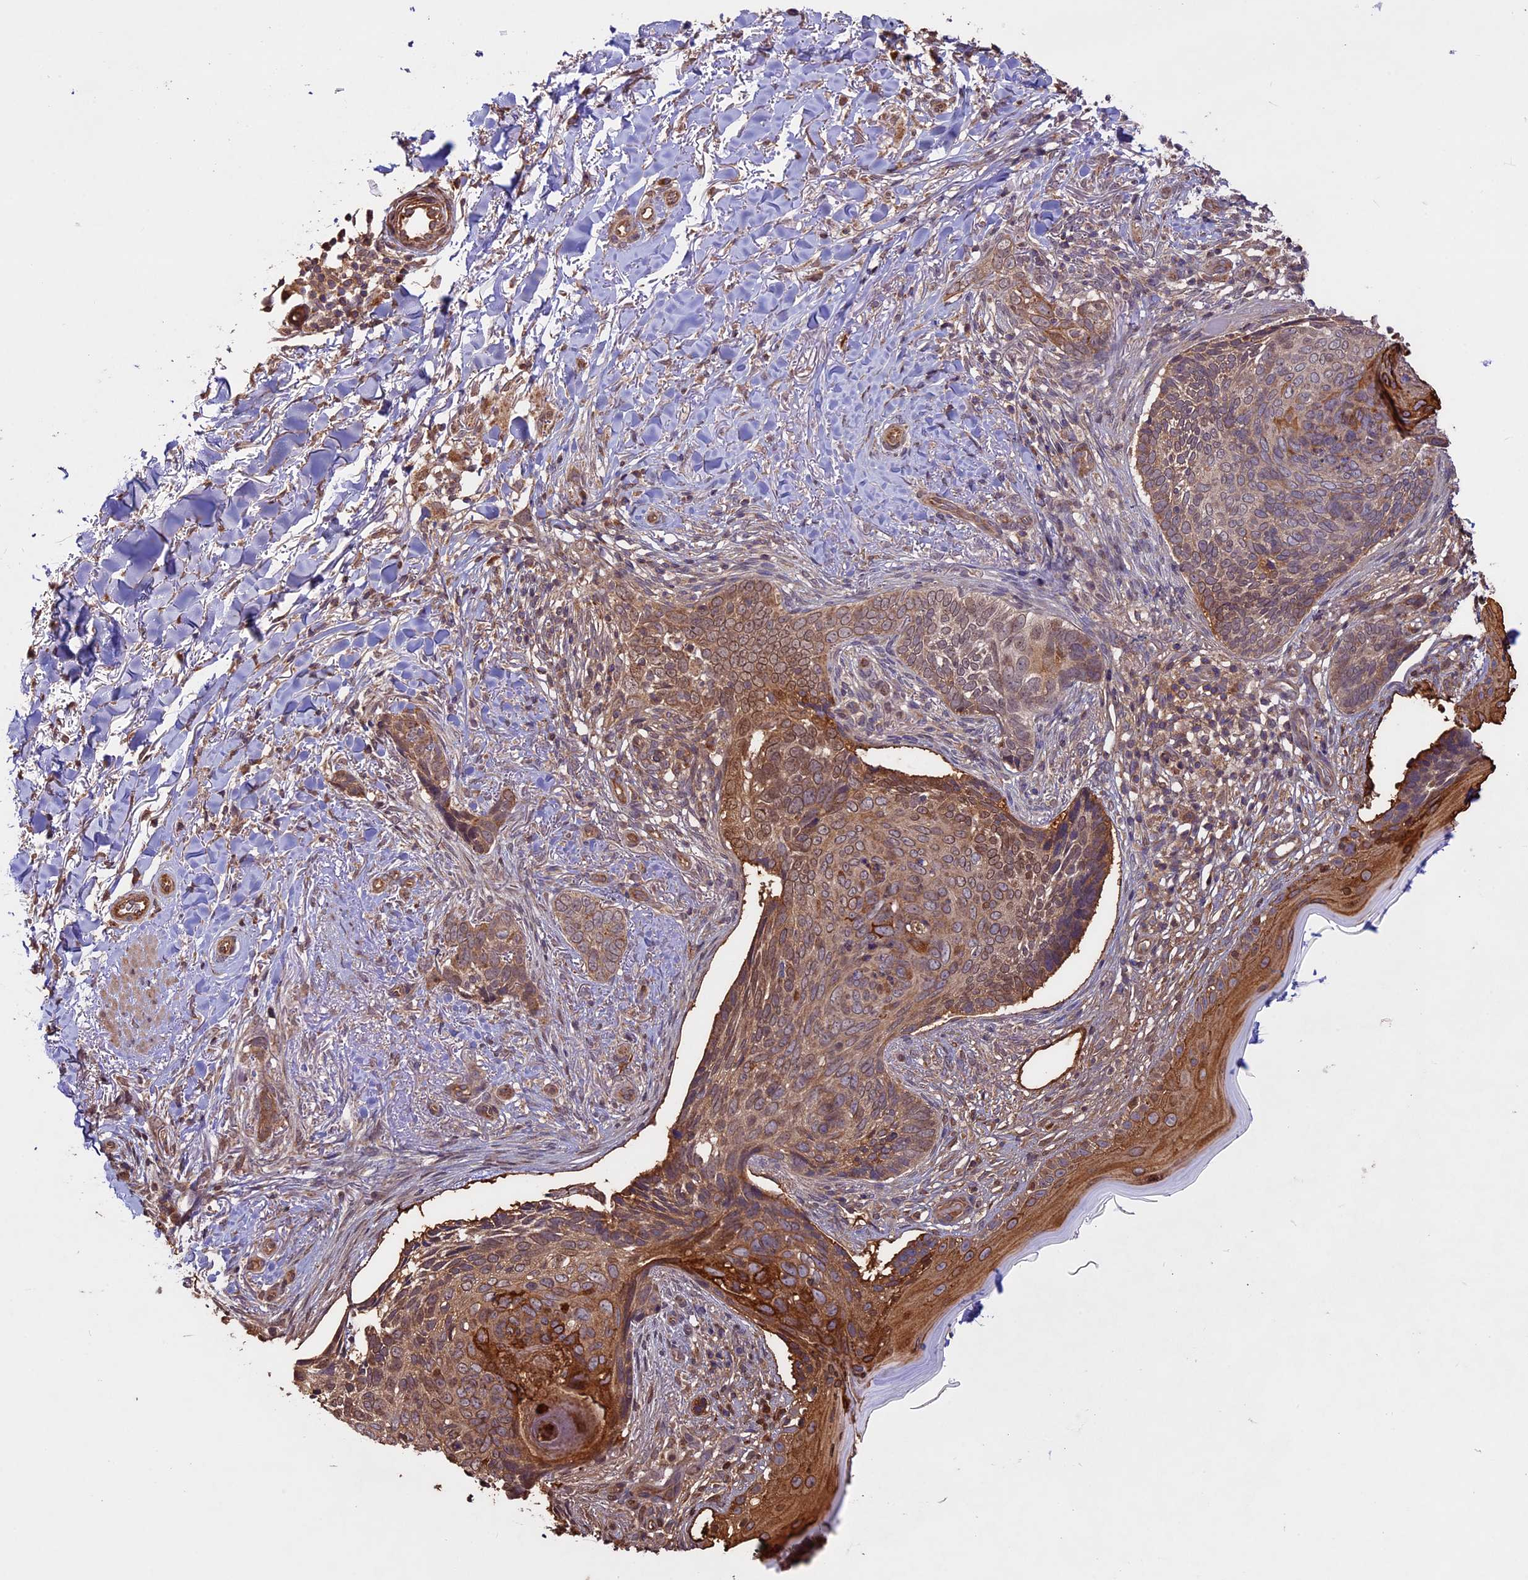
{"staining": {"intensity": "moderate", "quantity": "25%-75%", "location": "cytoplasmic/membranous"}, "tissue": "skin cancer", "cell_type": "Tumor cells", "image_type": "cancer", "snomed": [{"axis": "morphology", "description": "Normal tissue, NOS"}, {"axis": "morphology", "description": "Basal cell carcinoma"}, {"axis": "topography", "description": "Skin"}], "caption": "Moderate cytoplasmic/membranous protein expression is present in about 25%-75% of tumor cells in skin basal cell carcinoma.", "gene": "BCAS4", "patient": {"sex": "female", "age": 67}}